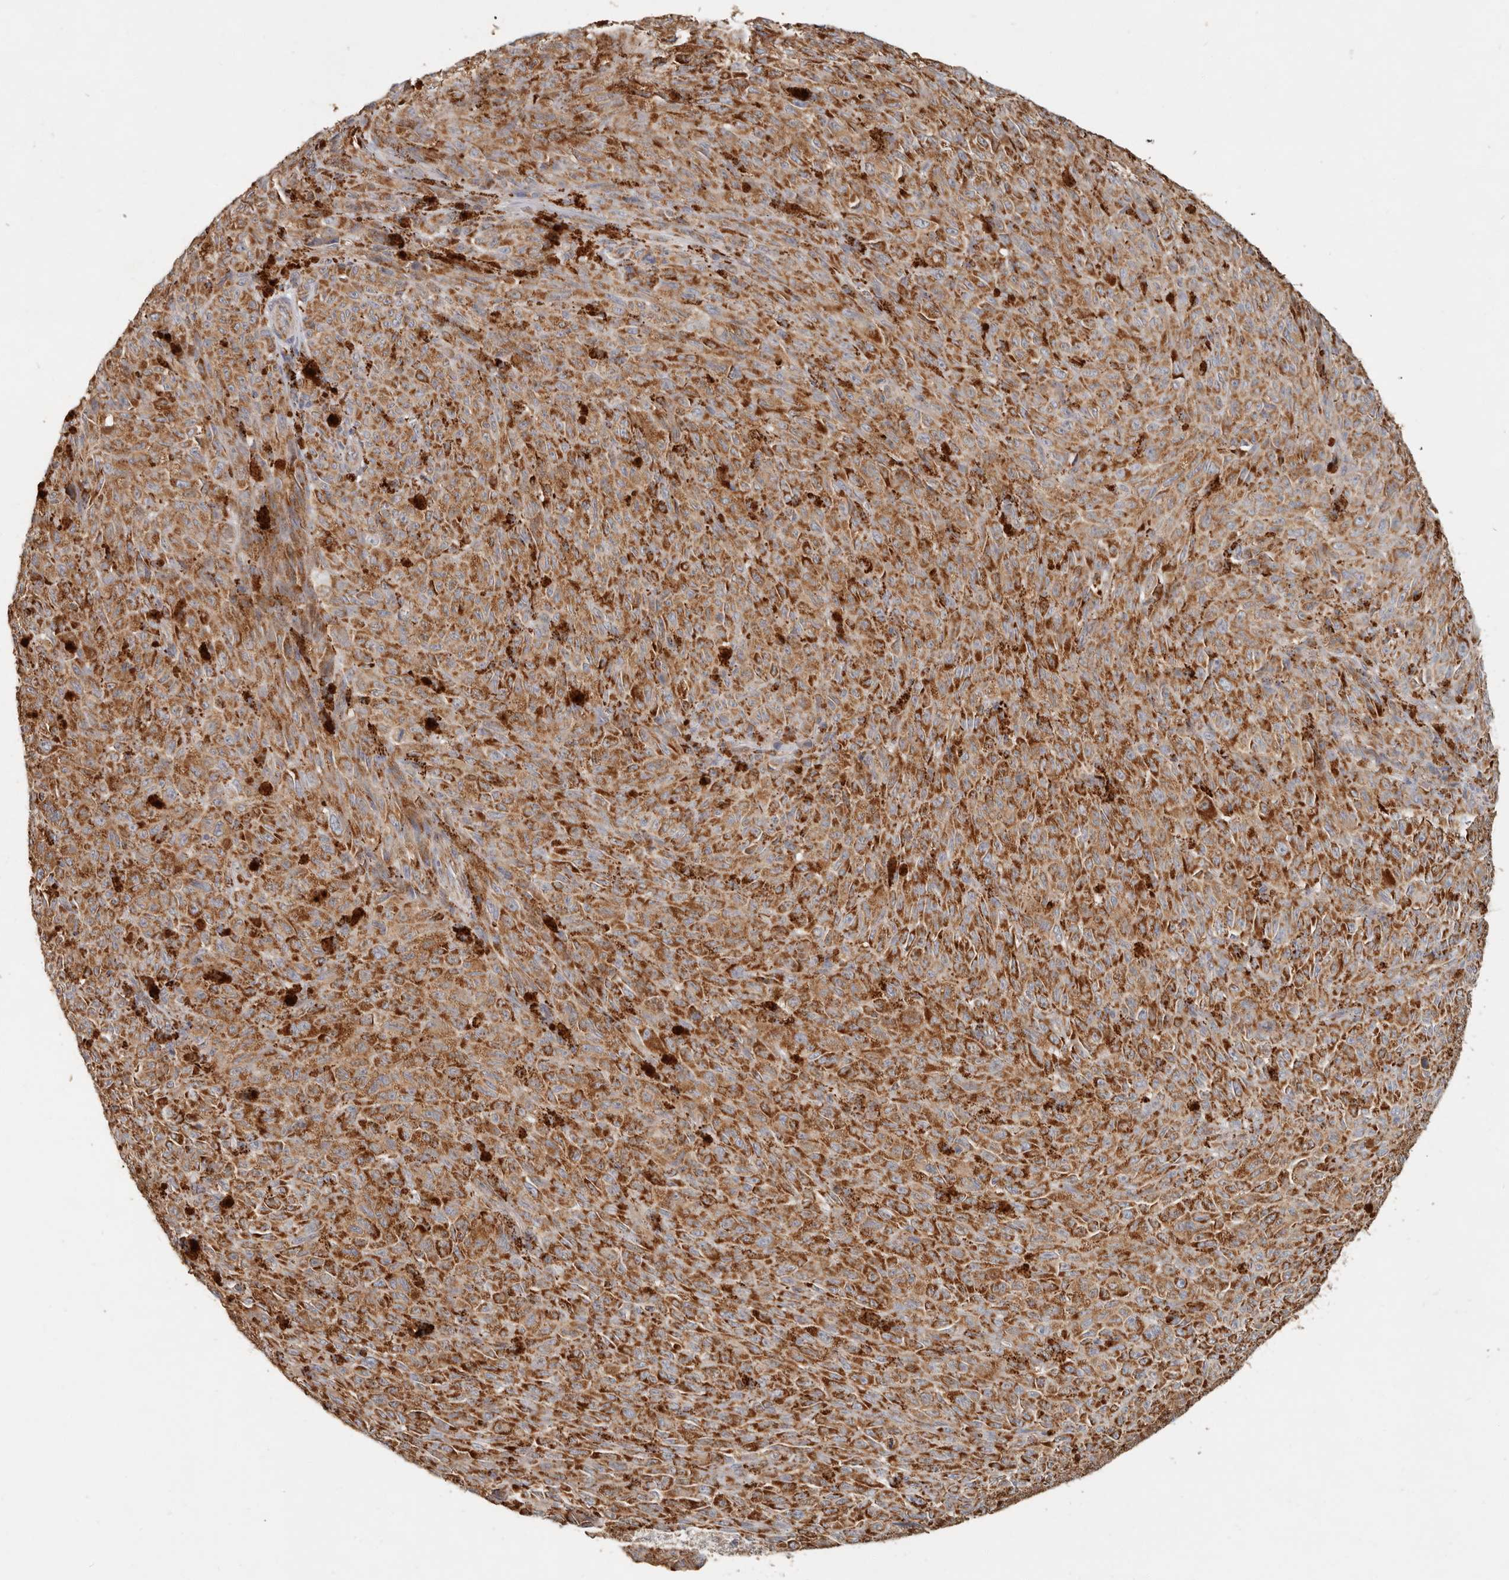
{"staining": {"intensity": "strong", "quantity": ">75%", "location": "cytoplasmic/membranous"}, "tissue": "melanoma", "cell_type": "Tumor cells", "image_type": "cancer", "snomed": [{"axis": "morphology", "description": "Malignant melanoma, NOS"}, {"axis": "topography", "description": "Skin"}], "caption": "This is an image of IHC staining of melanoma, which shows strong expression in the cytoplasmic/membranous of tumor cells.", "gene": "ARHGEF10L", "patient": {"sex": "female", "age": 82}}